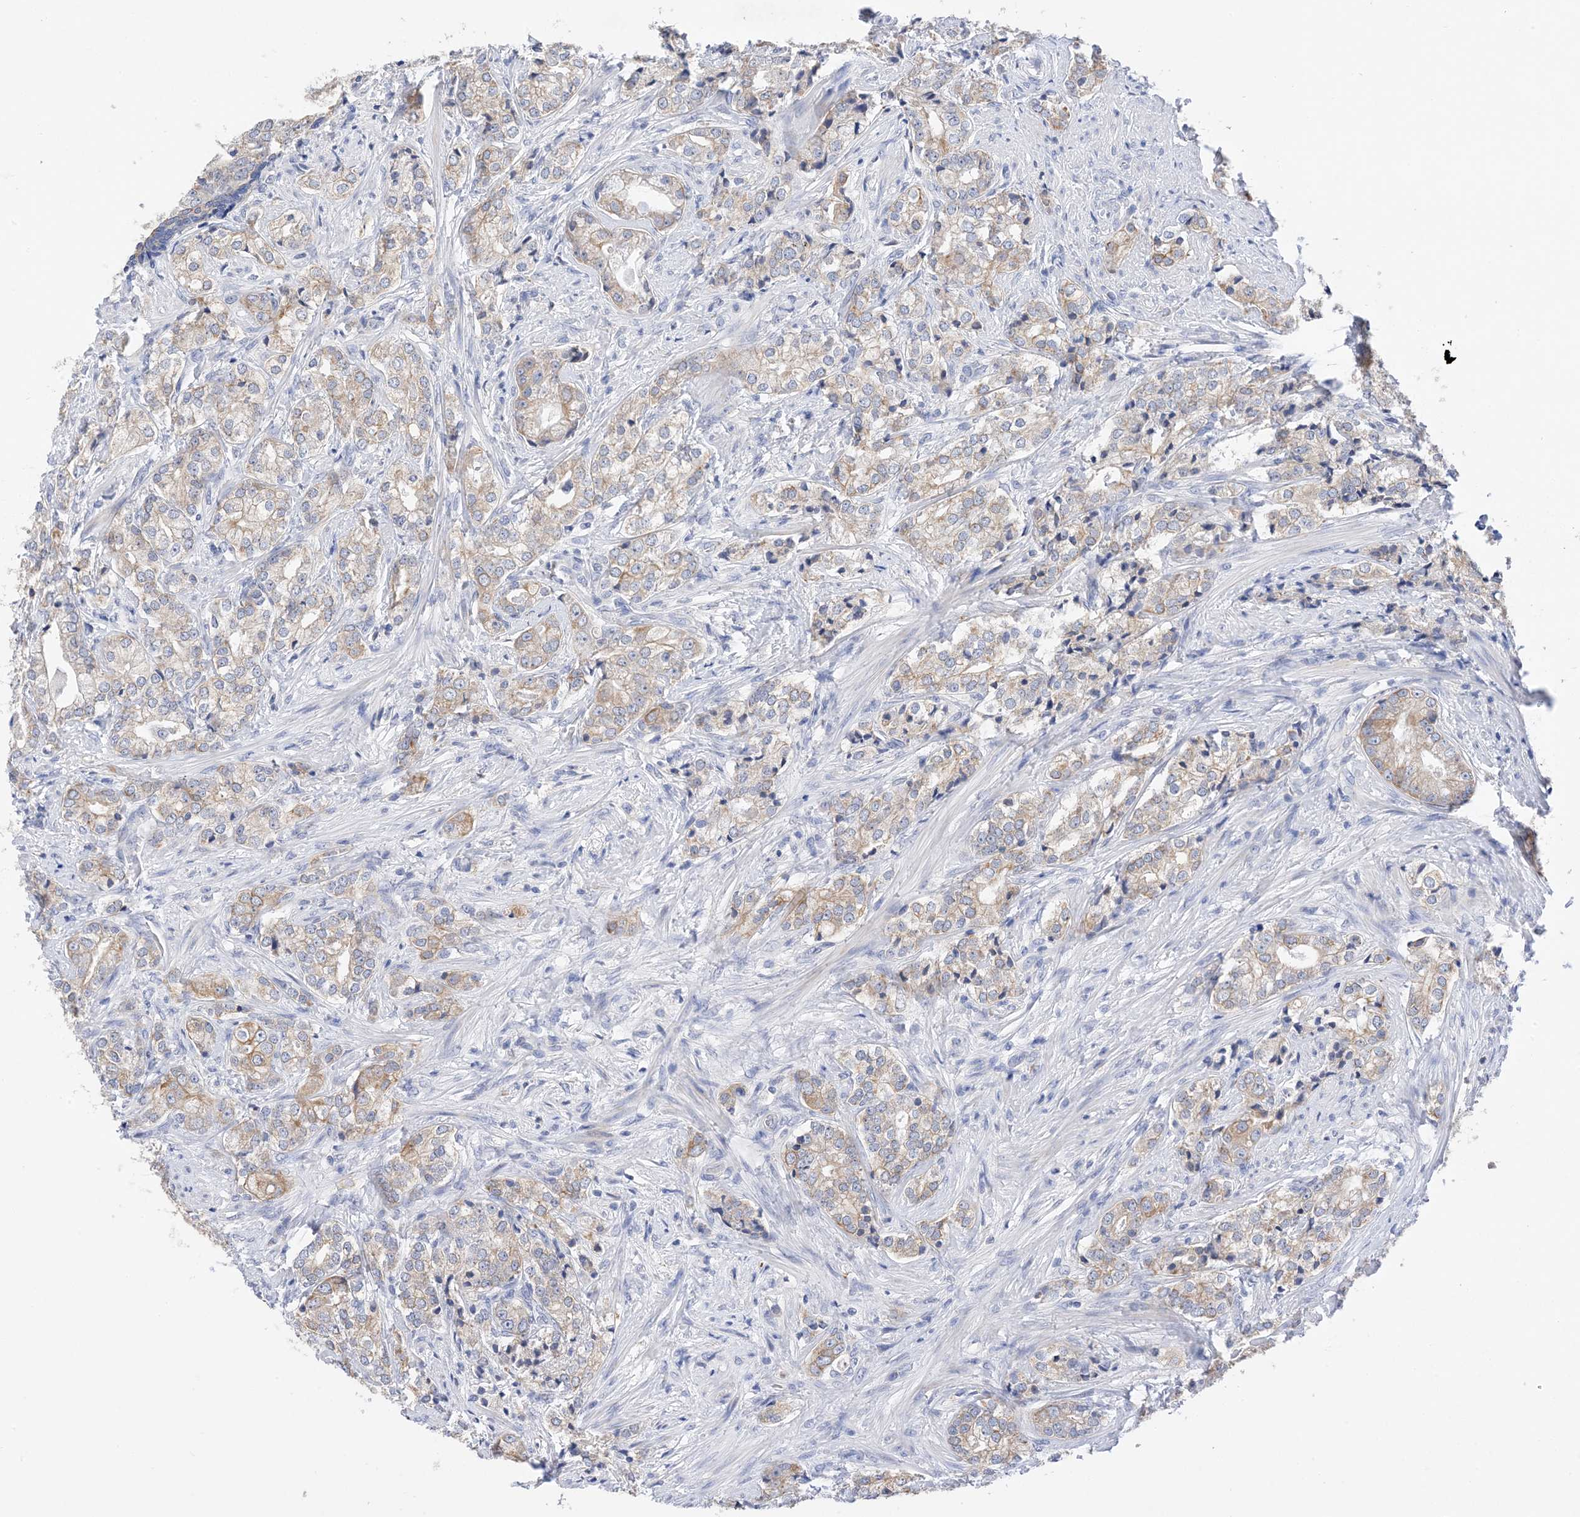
{"staining": {"intensity": "moderate", "quantity": "25%-75%", "location": "cytoplasmic/membranous"}, "tissue": "prostate cancer", "cell_type": "Tumor cells", "image_type": "cancer", "snomed": [{"axis": "morphology", "description": "Adenocarcinoma, High grade"}, {"axis": "topography", "description": "Prostate"}], "caption": "There is medium levels of moderate cytoplasmic/membranous positivity in tumor cells of prostate cancer (adenocarcinoma (high-grade)), as demonstrated by immunohistochemical staining (brown color).", "gene": "PLK4", "patient": {"sex": "male", "age": 69}}